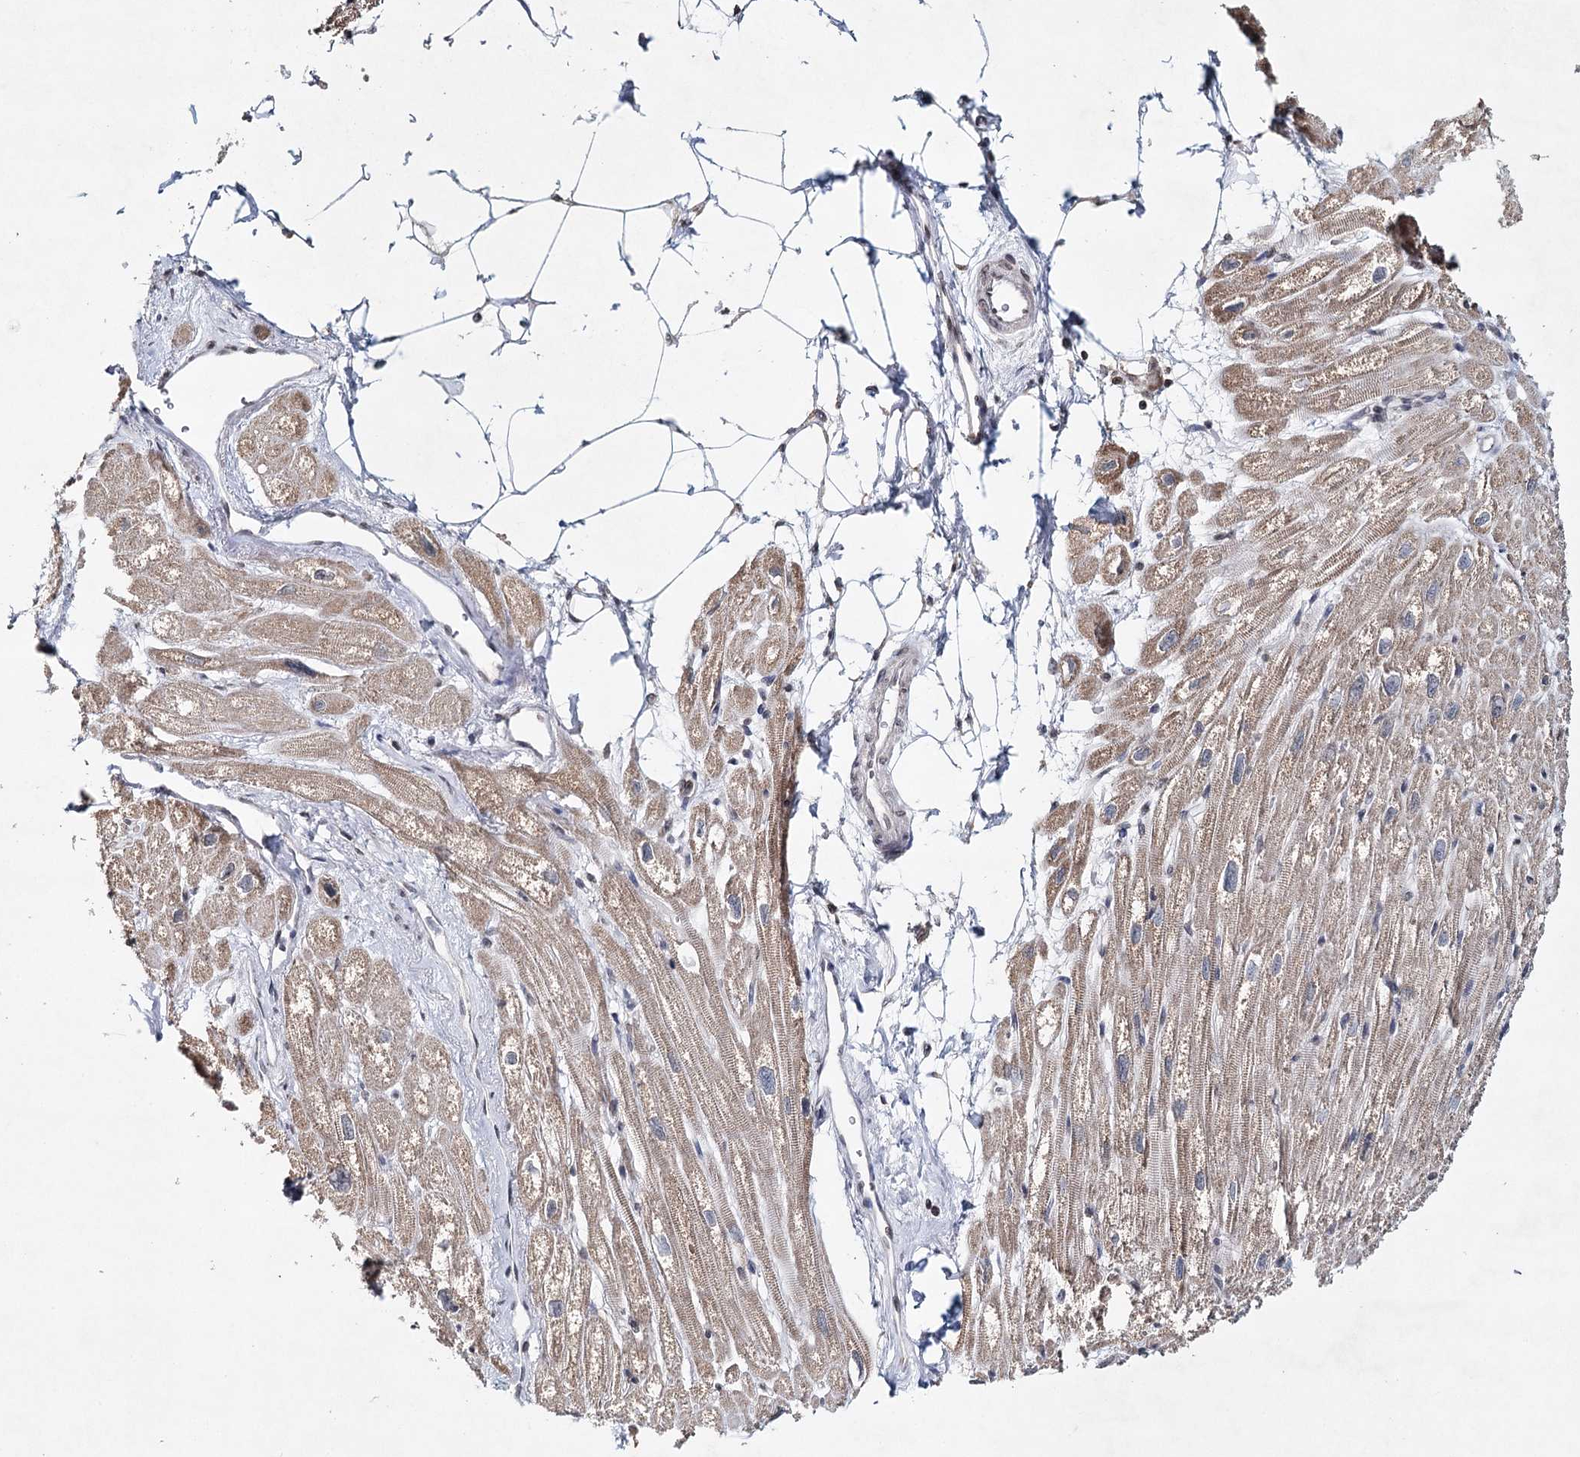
{"staining": {"intensity": "weak", "quantity": ">75%", "location": "cytoplasmic/membranous"}, "tissue": "heart muscle", "cell_type": "Cardiomyocytes", "image_type": "normal", "snomed": [{"axis": "morphology", "description": "Normal tissue, NOS"}, {"axis": "topography", "description": "Heart"}], "caption": "Benign heart muscle was stained to show a protein in brown. There is low levels of weak cytoplasmic/membranous staining in approximately >75% of cardiomyocytes.", "gene": "ICOS", "patient": {"sex": "male", "age": 50}}